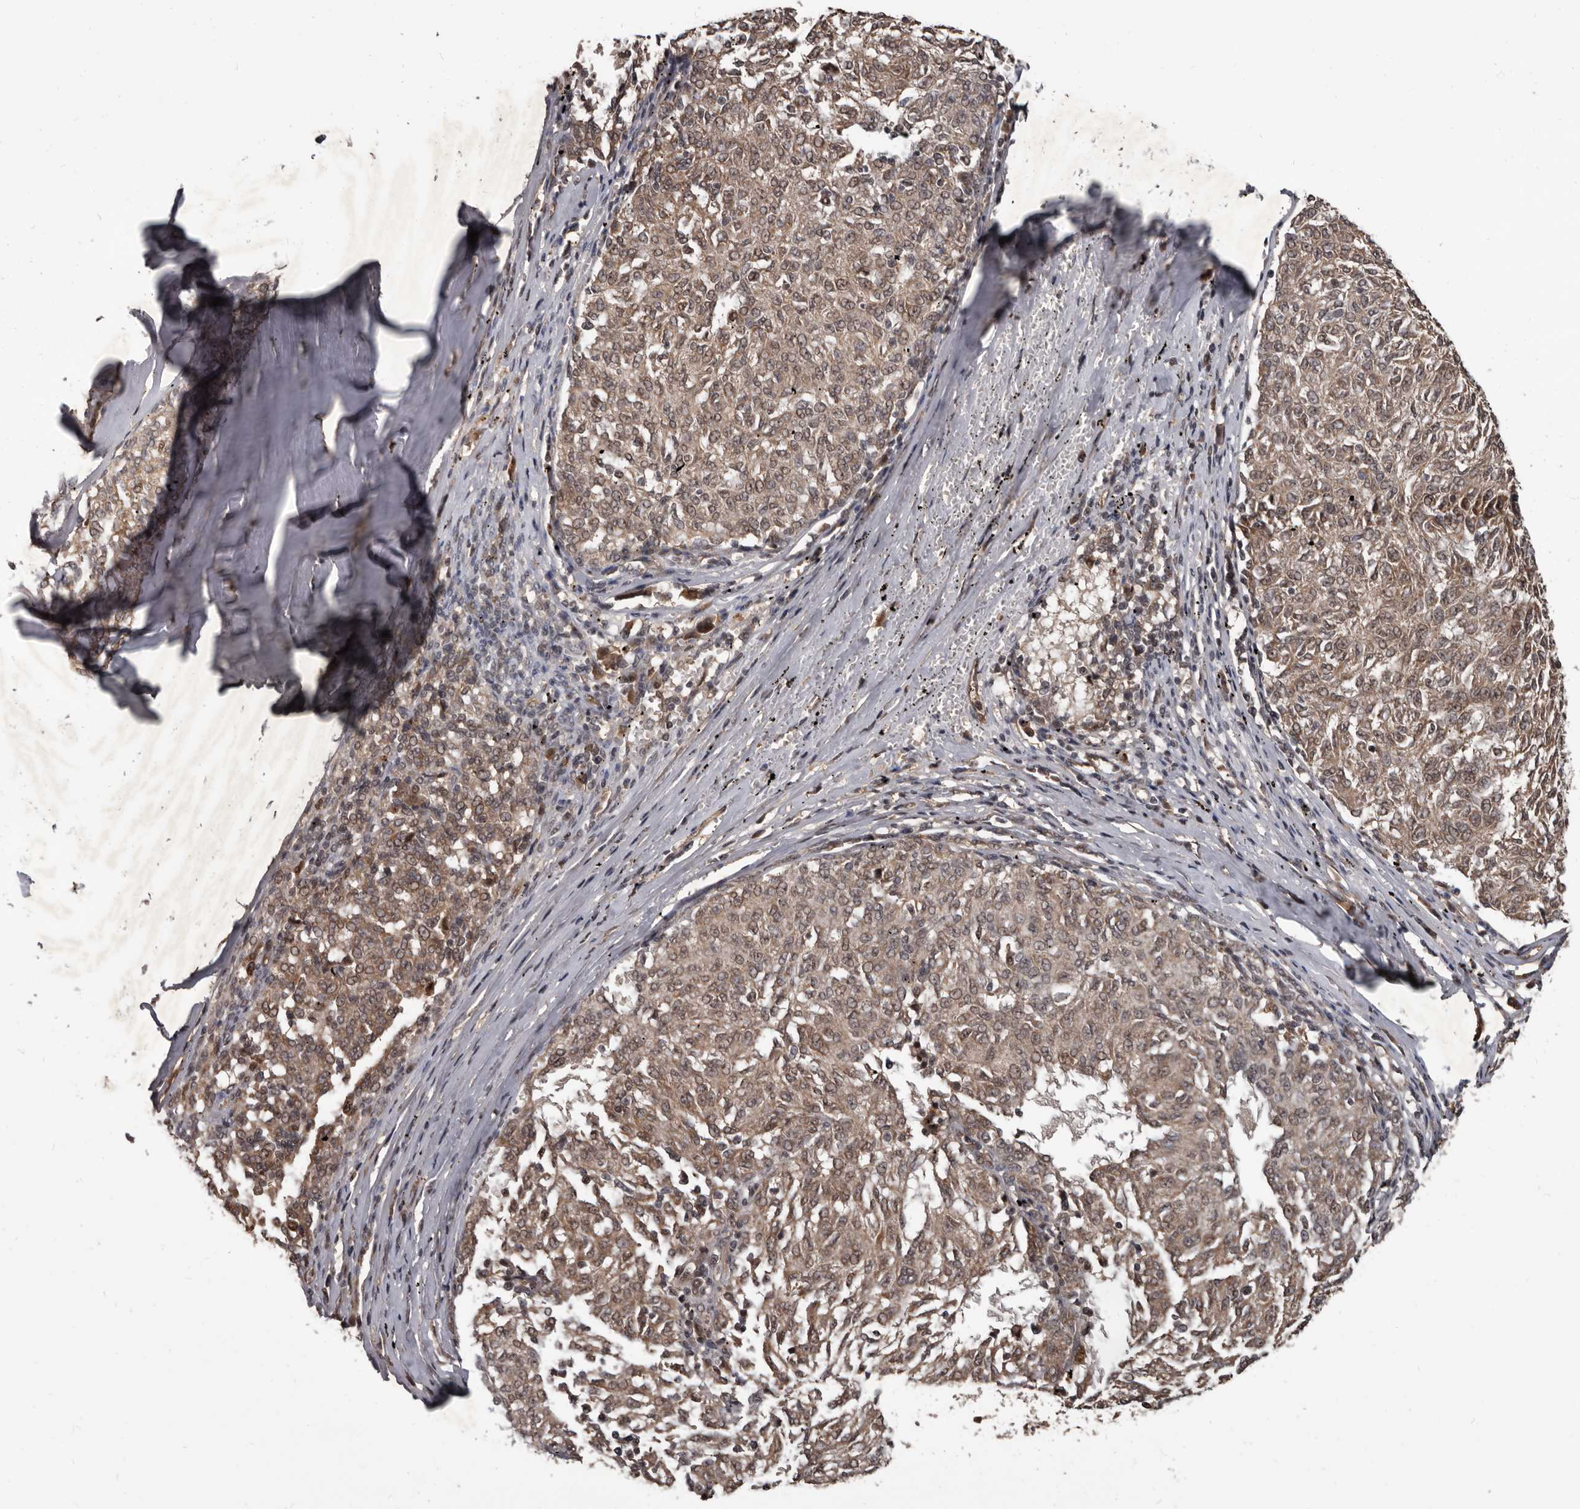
{"staining": {"intensity": "moderate", "quantity": ">75%", "location": "cytoplasmic/membranous,nuclear"}, "tissue": "melanoma", "cell_type": "Tumor cells", "image_type": "cancer", "snomed": [{"axis": "morphology", "description": "Malignant melanoma, NOS"}, {"axis": "topography", "description": "Skin"}], "caption": "Melanoma tissue demonstrates moderate cytoplasmic/membranous and nuclear staining in approximately >75% of tumor cells (DAB IHC, brown staining for protein, blue staining for nuclei).", "gene": "AHR", "patient": {"sex": "female", "age": 72}}